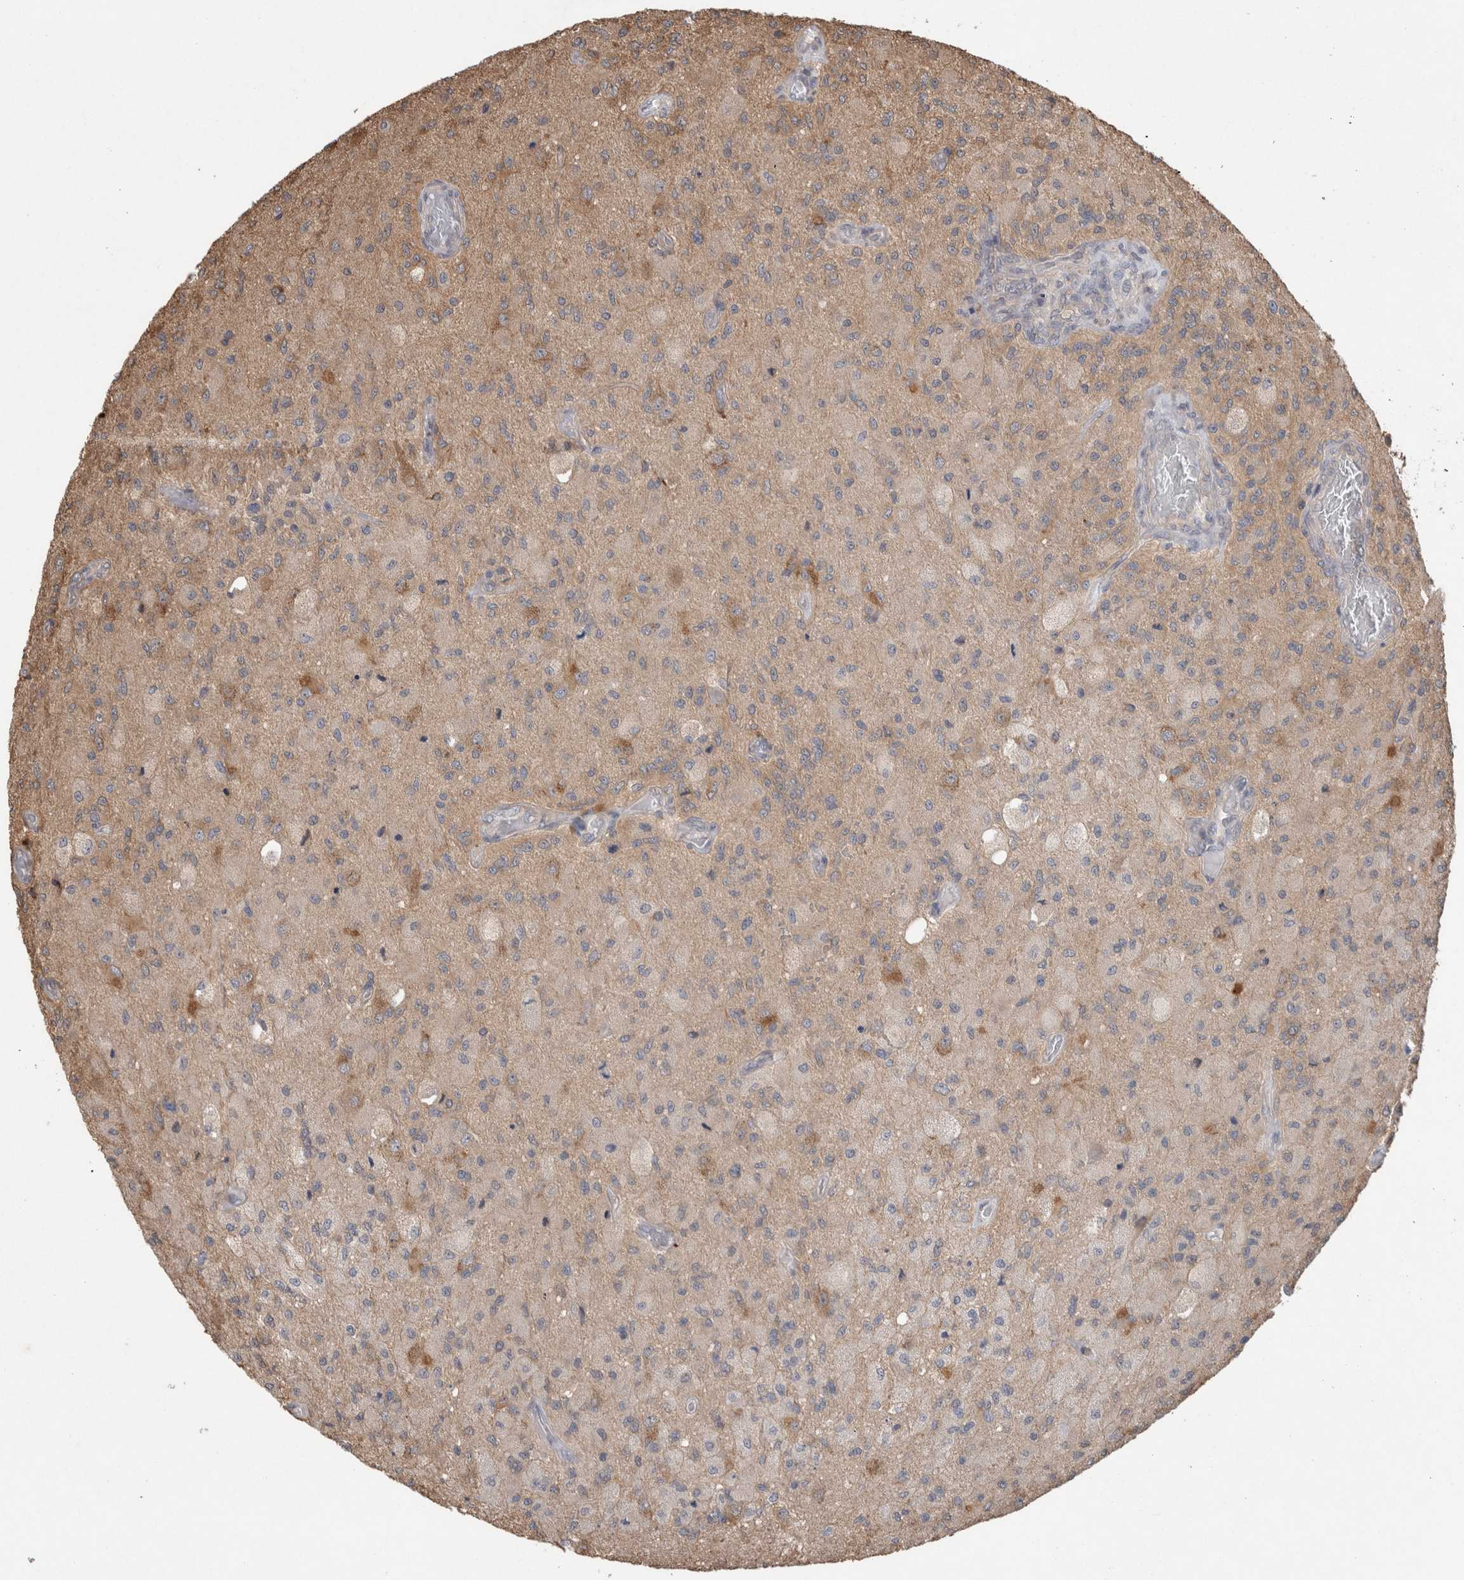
{"staining": {"intensity": "weak", "quantity": "<25%", "location": "cytoplasmic/membranous"}, "tissue": "glioma", "cell_type": "Tumor cells", "image_type": "cancer", "snomed": [{"axis": "morphology", "description": "Normal tissue, NOS"}, {"axis": "morphology", "description": "Glioma, malignant, High grade"}, {"axis": "topography", "description": "Cerebral cortex"}], "caption": "High-grade glioma (malignant) stained for a protein using immunohistochemistry reveals no positivity tumor cells.", "gene": "TRIM5", "patient": {"sex": "male", "age": 77}}